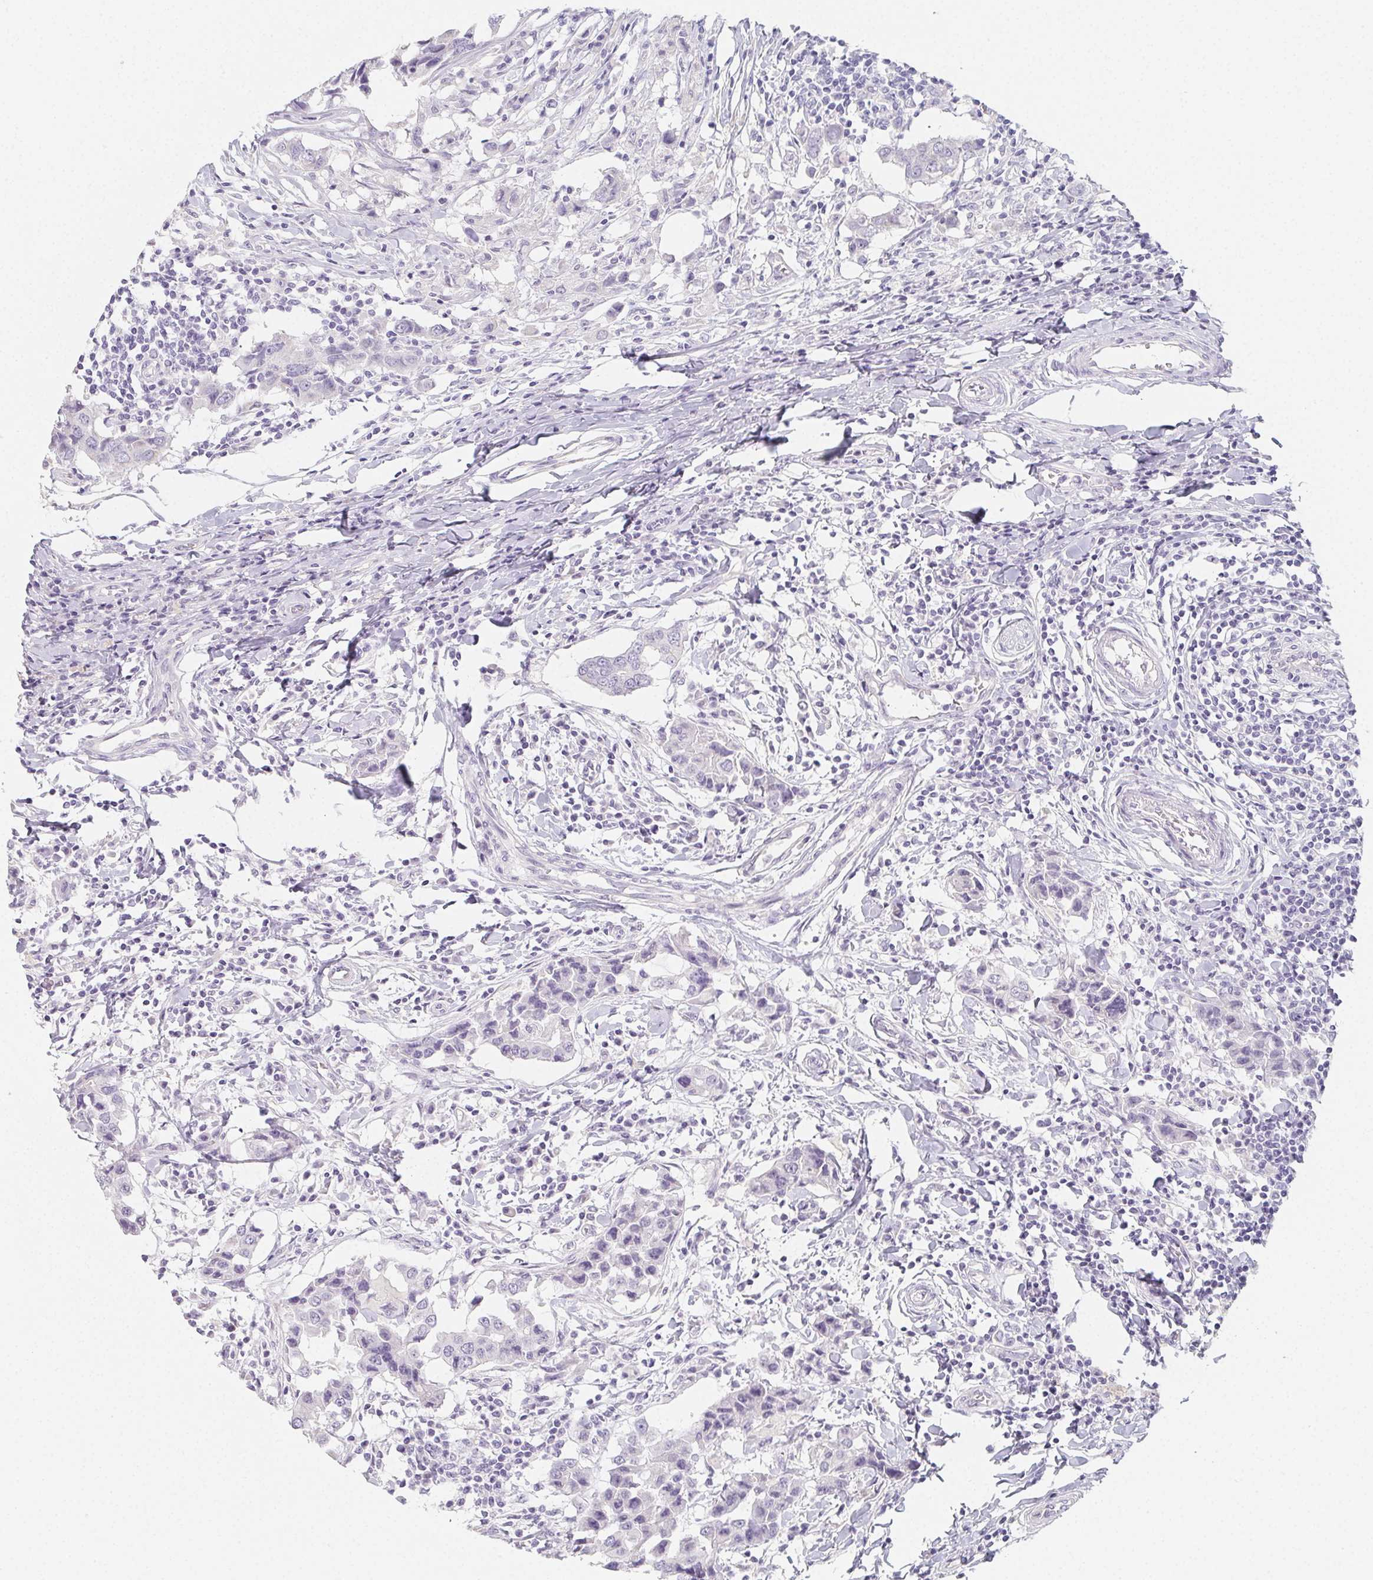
{"staining": {"intensity": "negative", "quantity": "none", "location": "none"}, "tissue": "breast cancer", "cell_type": "Tumor cells", "image_type": "cancer", "snomed": [{"axis": "morphology", "description": "Duct carcinoma"}, {"axis": "topography", "description": "Breast"}], "caption": "An image of breast intraductal carcinoma stained for a protein demonstrates no brown staining in tumor cells.", "gene": "GLIPR1L1", "patient": {"sex": "female", "age": 27}}